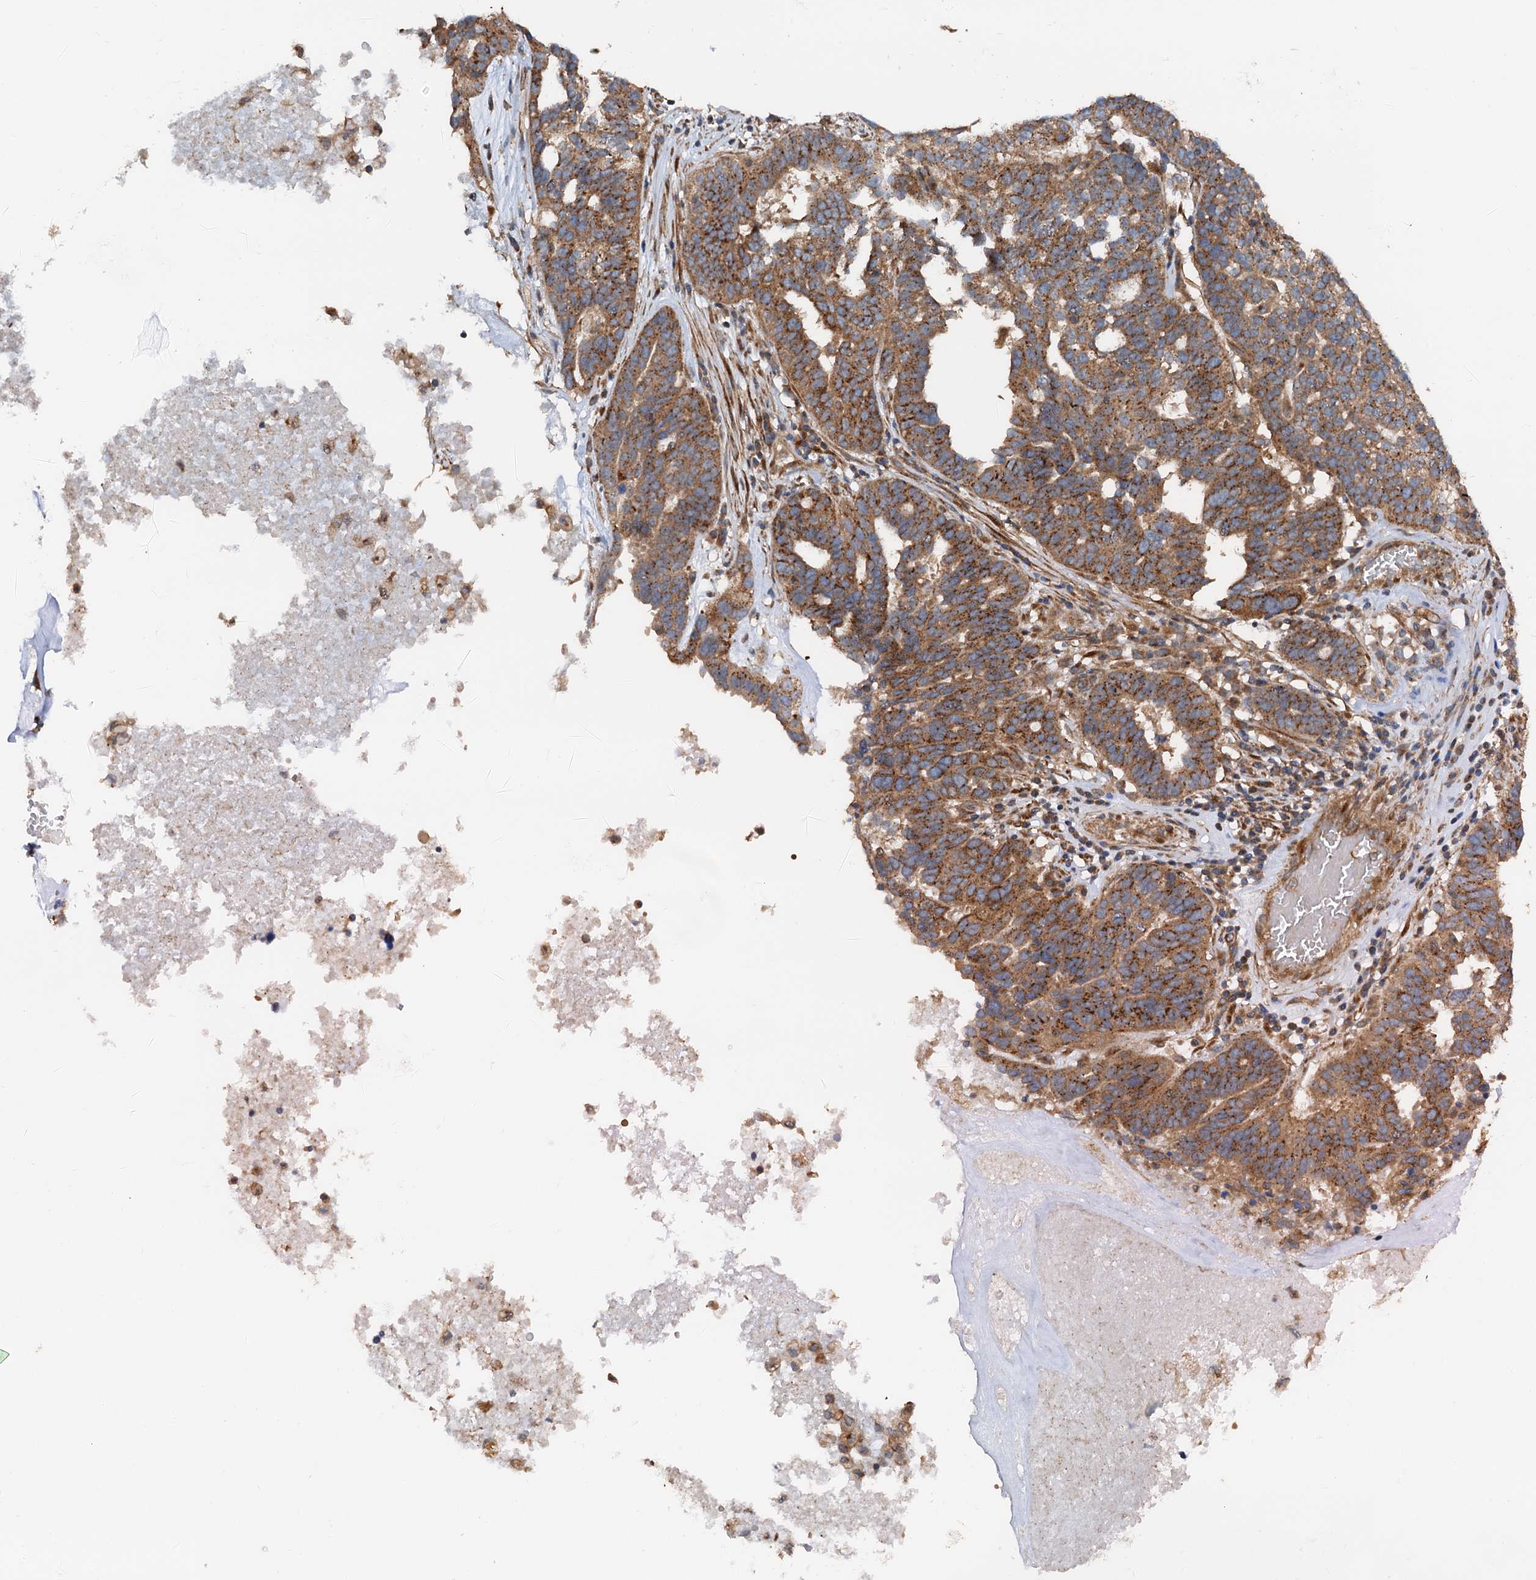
{"staining": {"intensity": "moderate", "quantity": ">75%", "location": "cytoplasmic/membranous"}, "tissue": "ovarian cancer", "cell_type": "Tumor cells", "image_type": "cancer", "snomed": [{"axis": "morphology", "description": "Cystadenocarcinoma, serous, NOS"}, {"axis": "topography", "description": "Ovary"}], "caption": "The photomicrograph displays staining of serous cystadenocarcinoma (ovarian), revealing moderate cytoplasmic/membranous protein expression (brown color) within tumor cells. Nuclei are stained in blue.", "gene": "ANKRD26", "patient": {"sex": "female", "age": 59}}